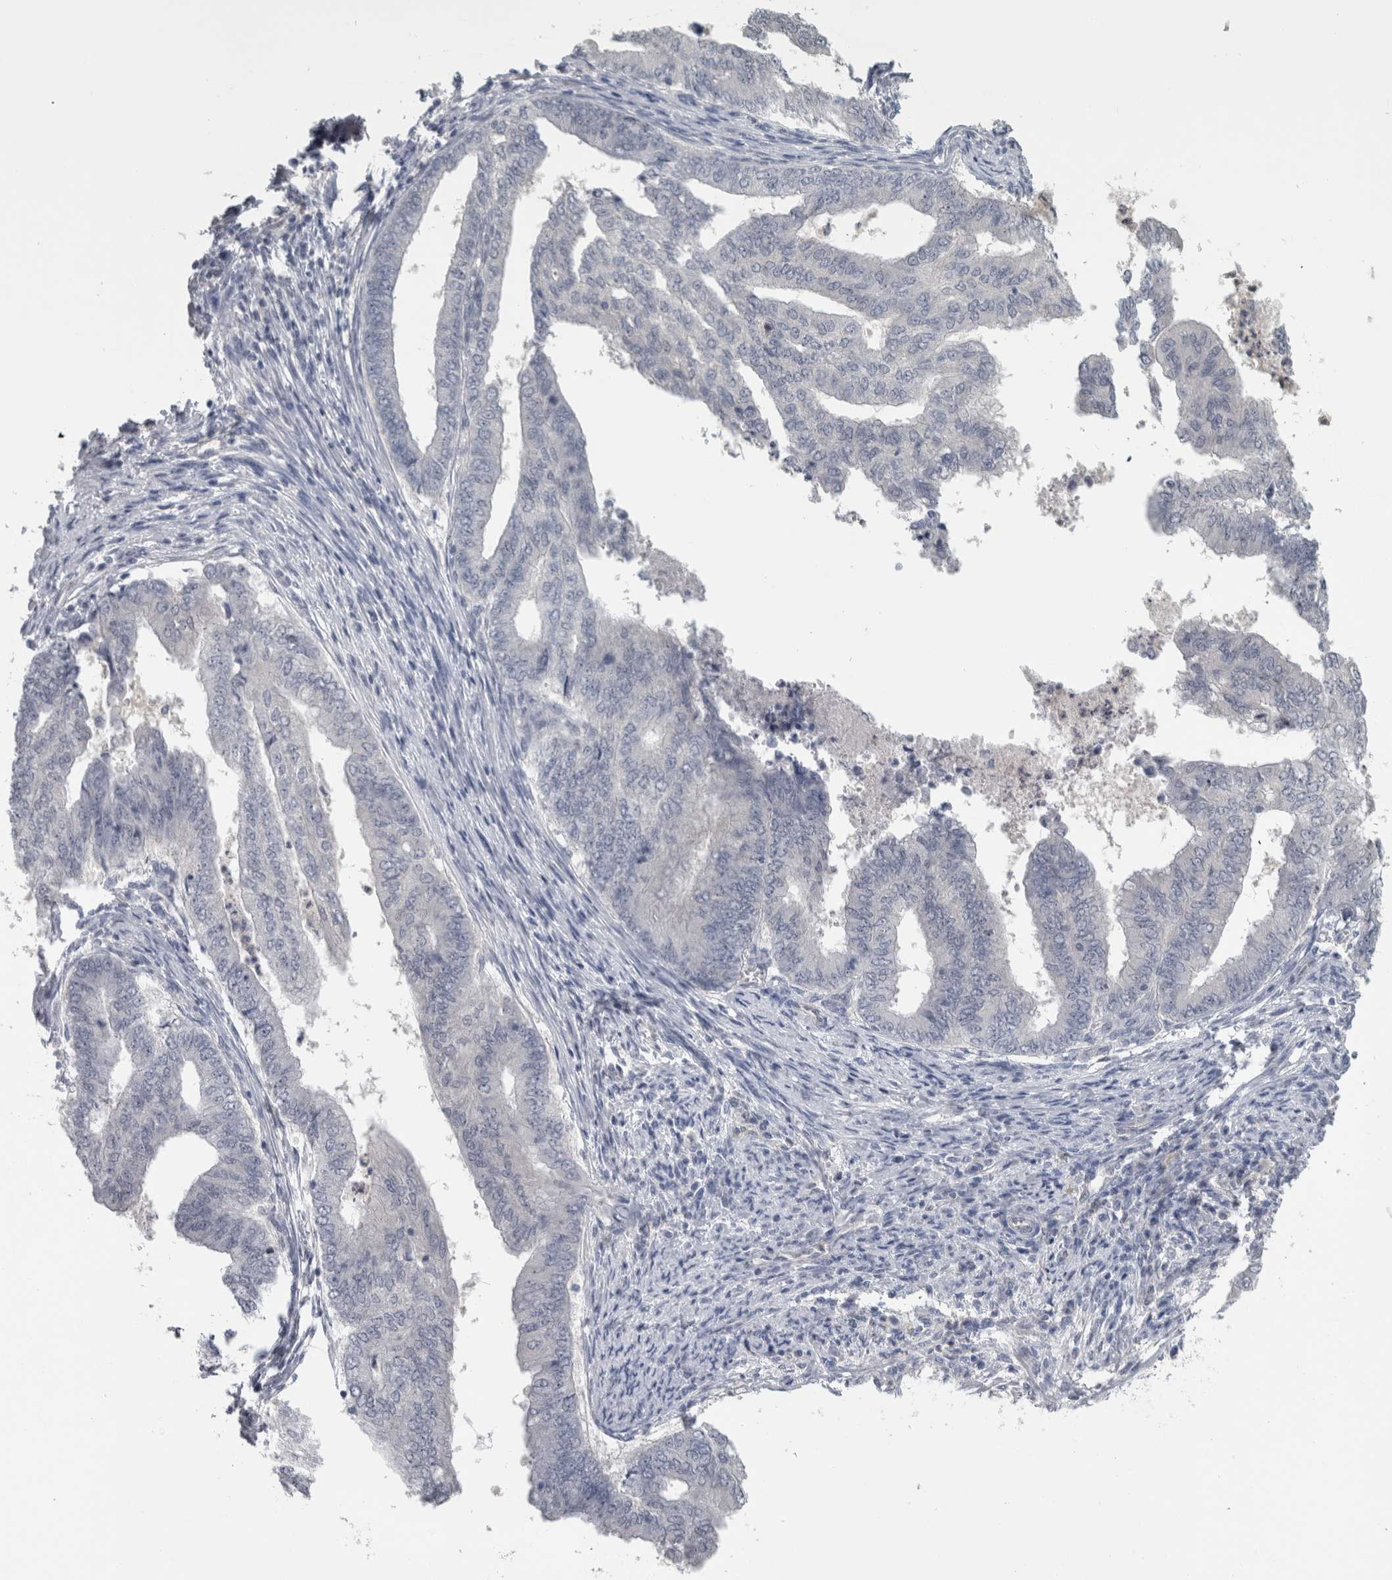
{"staining": {"intensity": "negative", "quantity": "none", "location": "none"}, "tissue": "endometrial cancer", "cell_type": "Tumor cells", "image_type": "cancer", "snomed": [{"axis": "morphology", "description": "Polyp, NOS"}, {"axis": "morphology", "description": "Adenocarcinoma, NOS"}, {"axis": "morphology", "description": "Adenoma, NOS"}, {"axis": "topography", "description": "Endometrium"}], "caption": "Photomicrograph shows no protein staining in tumor cells of endometrial cancer (adenoma) tissue. (DAB (3,3'-diaminobenzidine) immunohistochemistry with hematoxylin counter stain).", "gene": "NAPRT", "patient": {"sex": "female", "age": 79}}